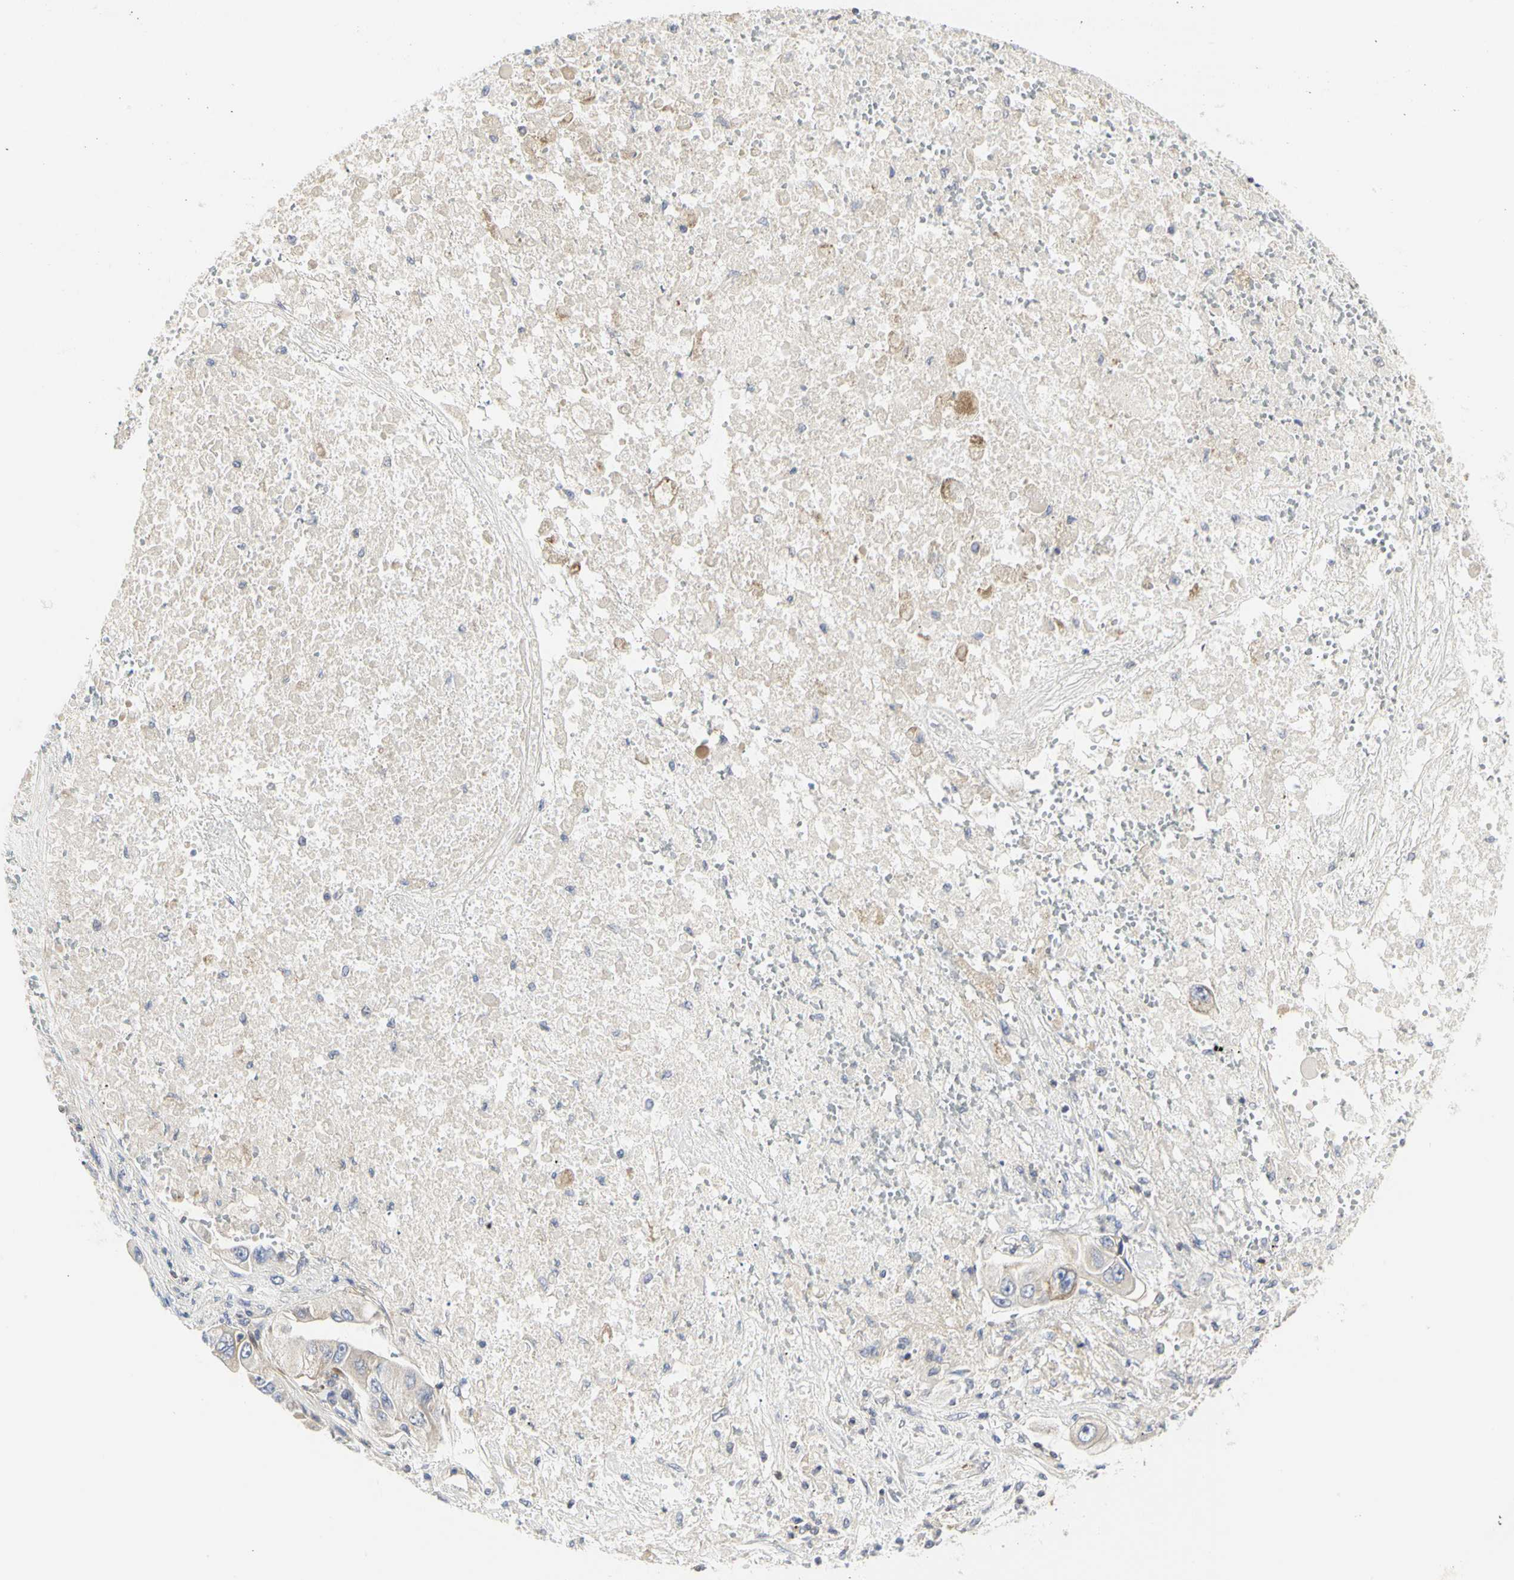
{"staining": {"intensity": "weak", "quantity": "<25%", "location": "cytoplasmic/membranous"}, "tissue": "lung cancer", "cell_type": "Tumor cells", "image_type": "cancer", "snomed": [{"axis": "morphology", "description": "Adenocarcinoma, NOS"}, {"axis": "topography", "description": "Lung"}], "caption": "A high-resolution photomicrograph shows immunohistochemistry staining of lung cancer (adenocarcinoma), which displays no significant positivity in tumor cells.", "gene": "SHANK2", "patient": {"sex": "male", "age": 84}}